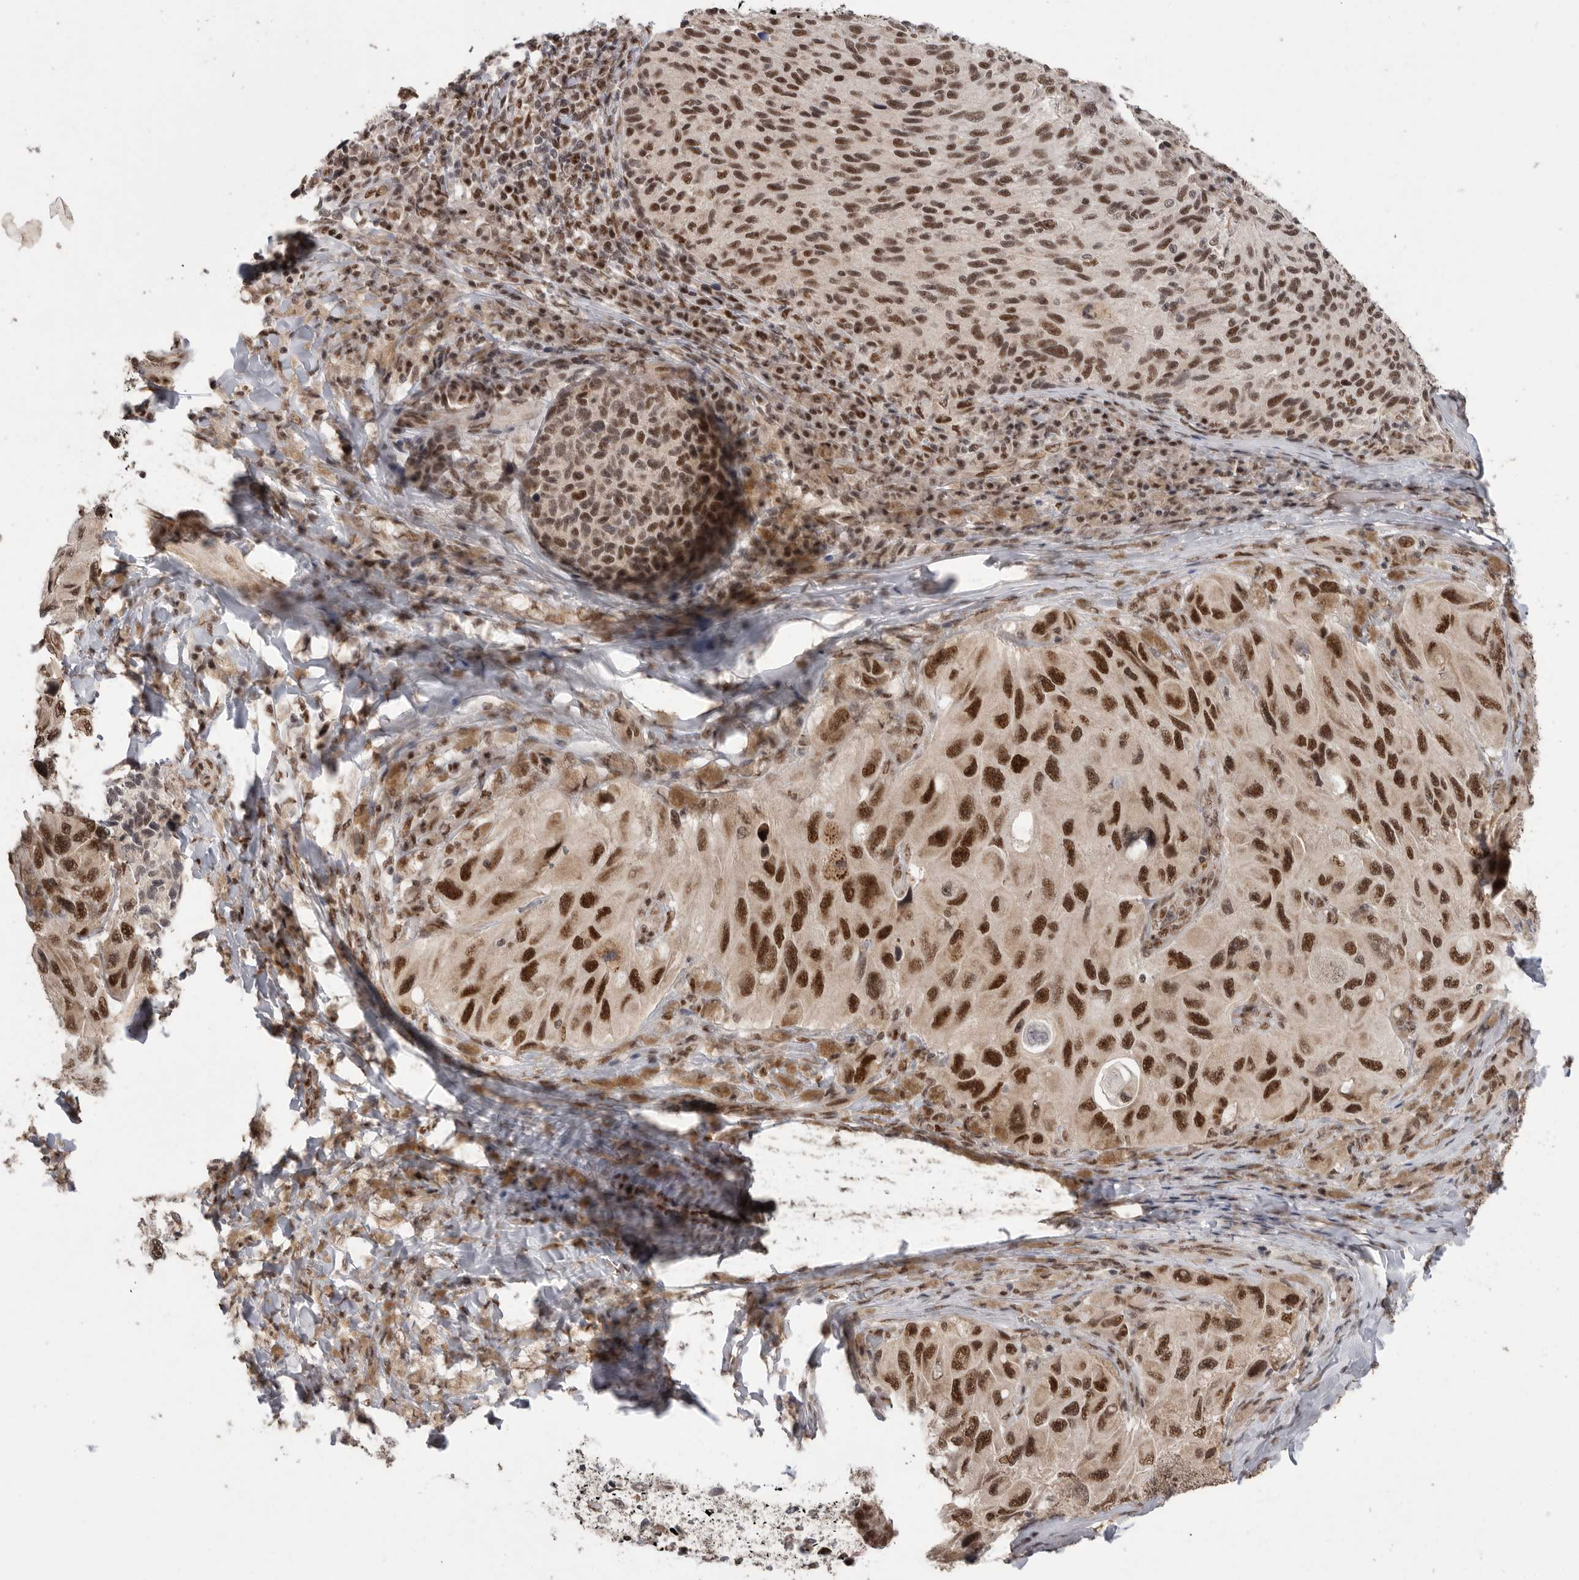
{"staining": {"intensity": "strong", "quantity": ">75%", "location": "nuclear"}, "tissue": "melanoma", "cell_type": "Tumor cells", "image_type": "cancer", "snomed": [{"axis": "morphology", "description": "Malignant melanoma, NOS"}, {"axis": "topography", "description": "Skin"}], "caption": "Approximately >75% of tumor cells in malignant melanoma show strong nuclear protein expression as visualized by brown immunohistochemical staining.", "gene": "PPP1R10", "patient": {"sex": "female", "age": 73}}